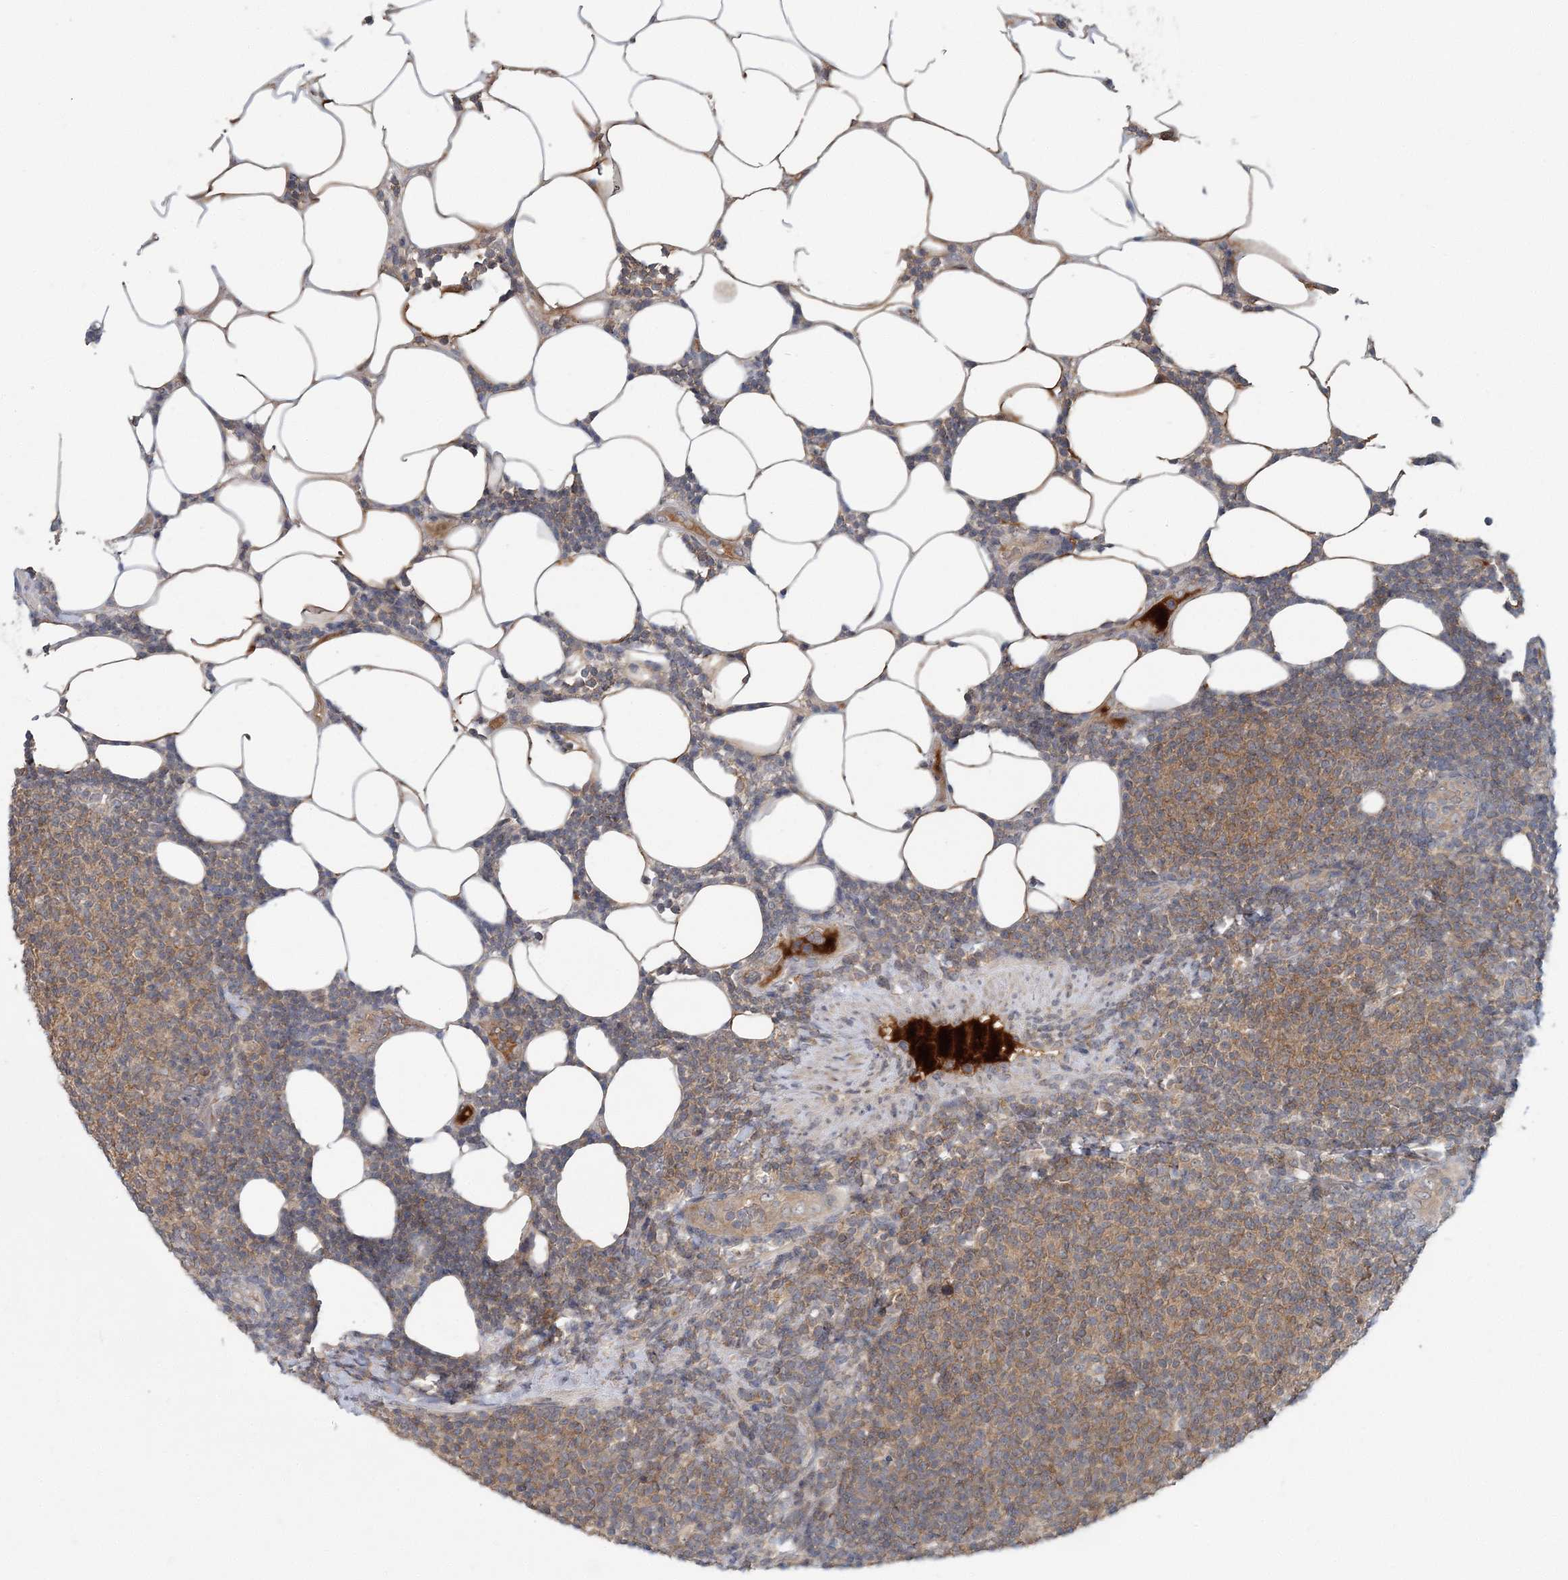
{"staining": {"intensity": "moderate", "quantity": ">75%", "location": "cytoplasmic/membranous"}, "tissue": "lymphoma", "cell_type": "Tumor cells", "image_type": "cancer", "snomed": [{"axis": "morphology", "description": "Malignant lymphoma, non-Hodgkin's type, Low grade"}, {"axis": "topography", "description": "Lymph node"}], "caption": "Moderate cytoplasmic/membranous positivity for a protein is identified in about >75% of tumor cells of lymphoma using immunohistochemistry (IHC).", "gene": "RNF25", "patient": {"sex": "male", "age": 66}}